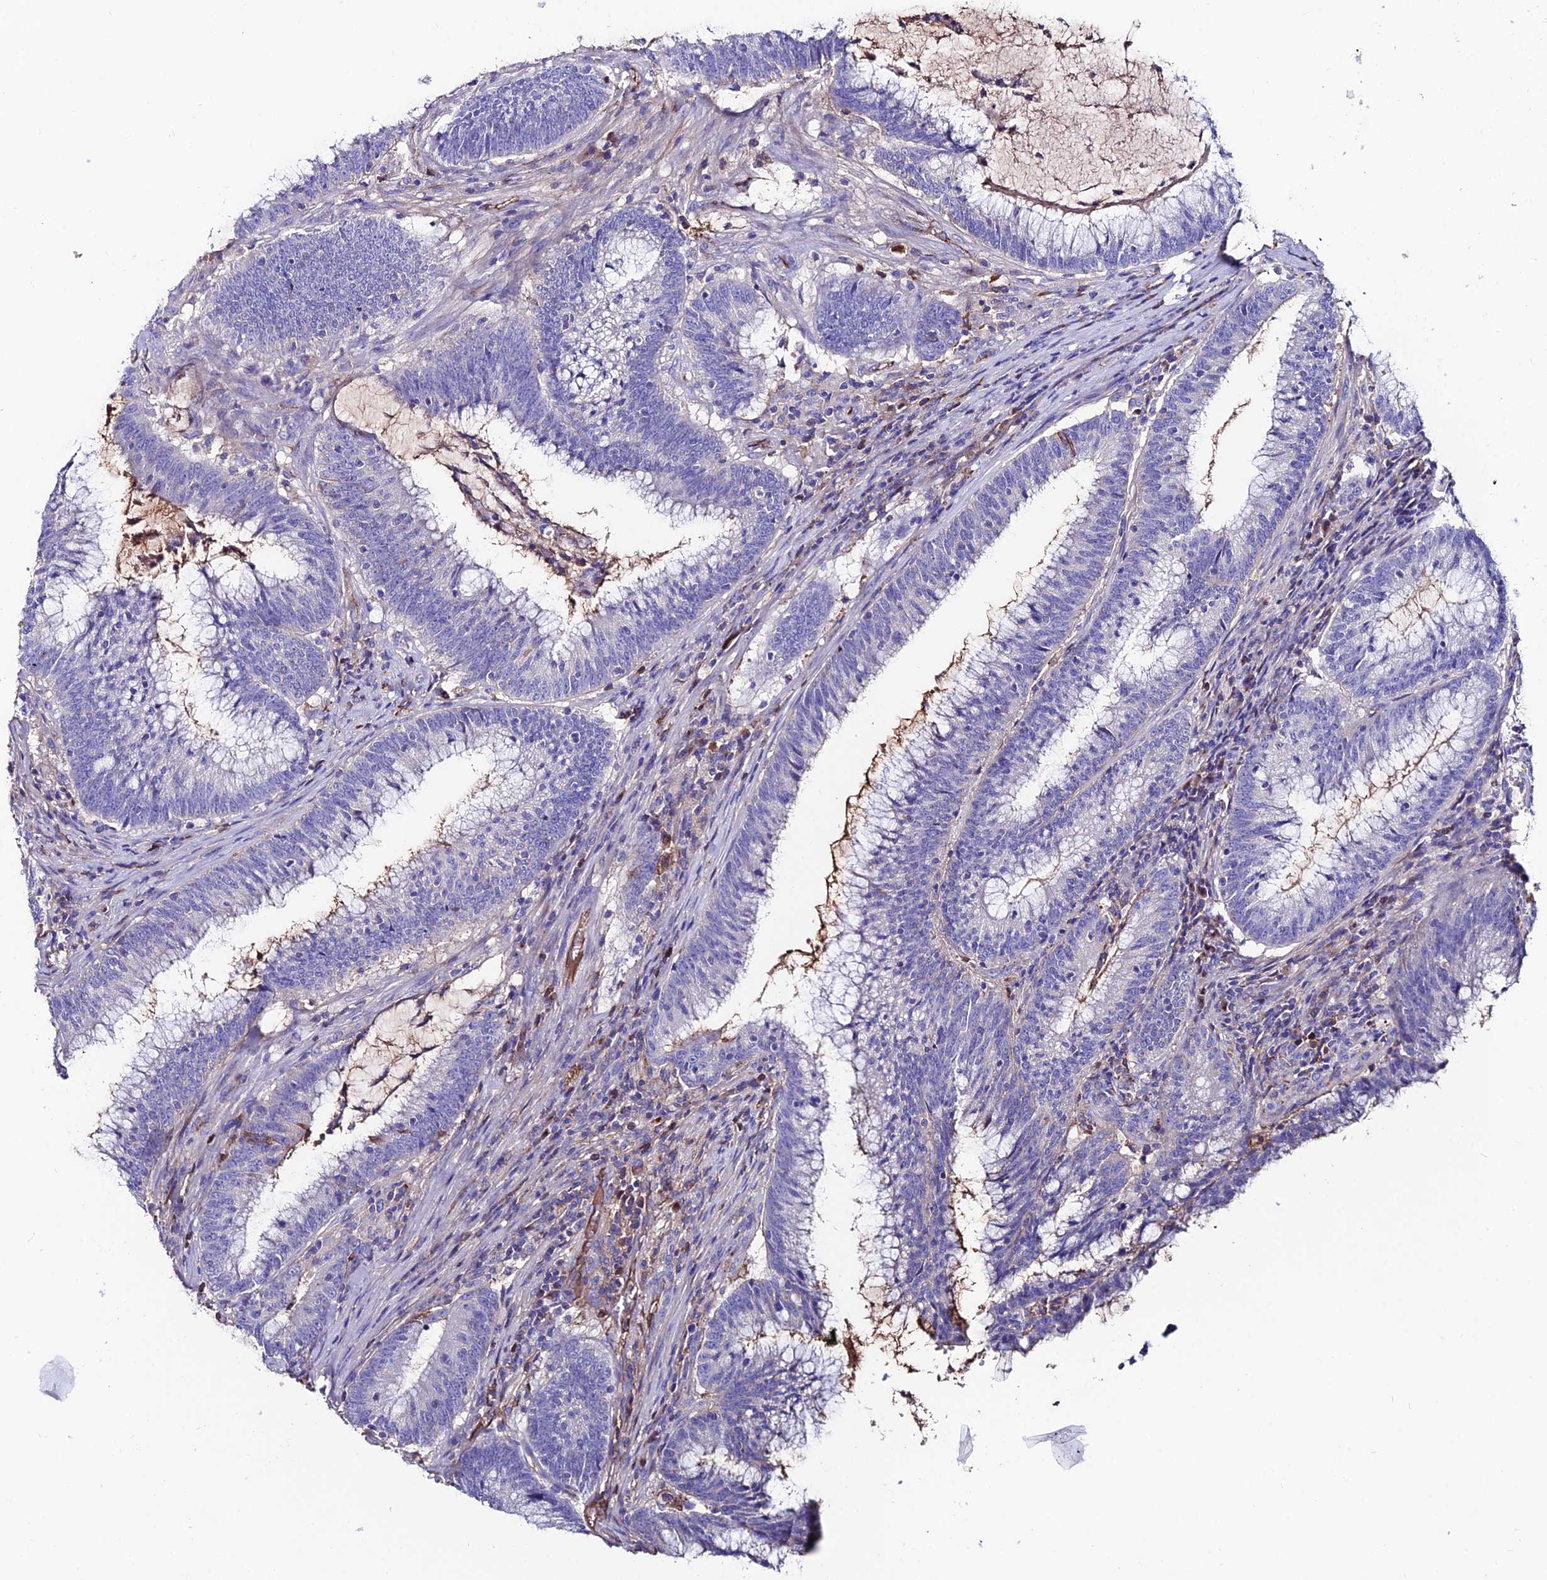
{"staining": {"intensity": "negative", "quantity": "none", "location": "none"}, "tissue": "colorectal cancer", "cell_type": "Tumor cells", "image_type": "cancer", "snomed": [{"axis": "morphology", "description": "Adenocarcinoma, NOS"}, {"axis": "topography", "description": "Rectum"}], "caption": "IHC histopathology image of neoplastic tissue: colorectal adenocarcinoma stained with DAB (3,3'-diaminobenzidine) displays no significant protein staining in tumor cells.", "gene": "SLC25A16", "patient": {"sex": "female", "age": 77}}